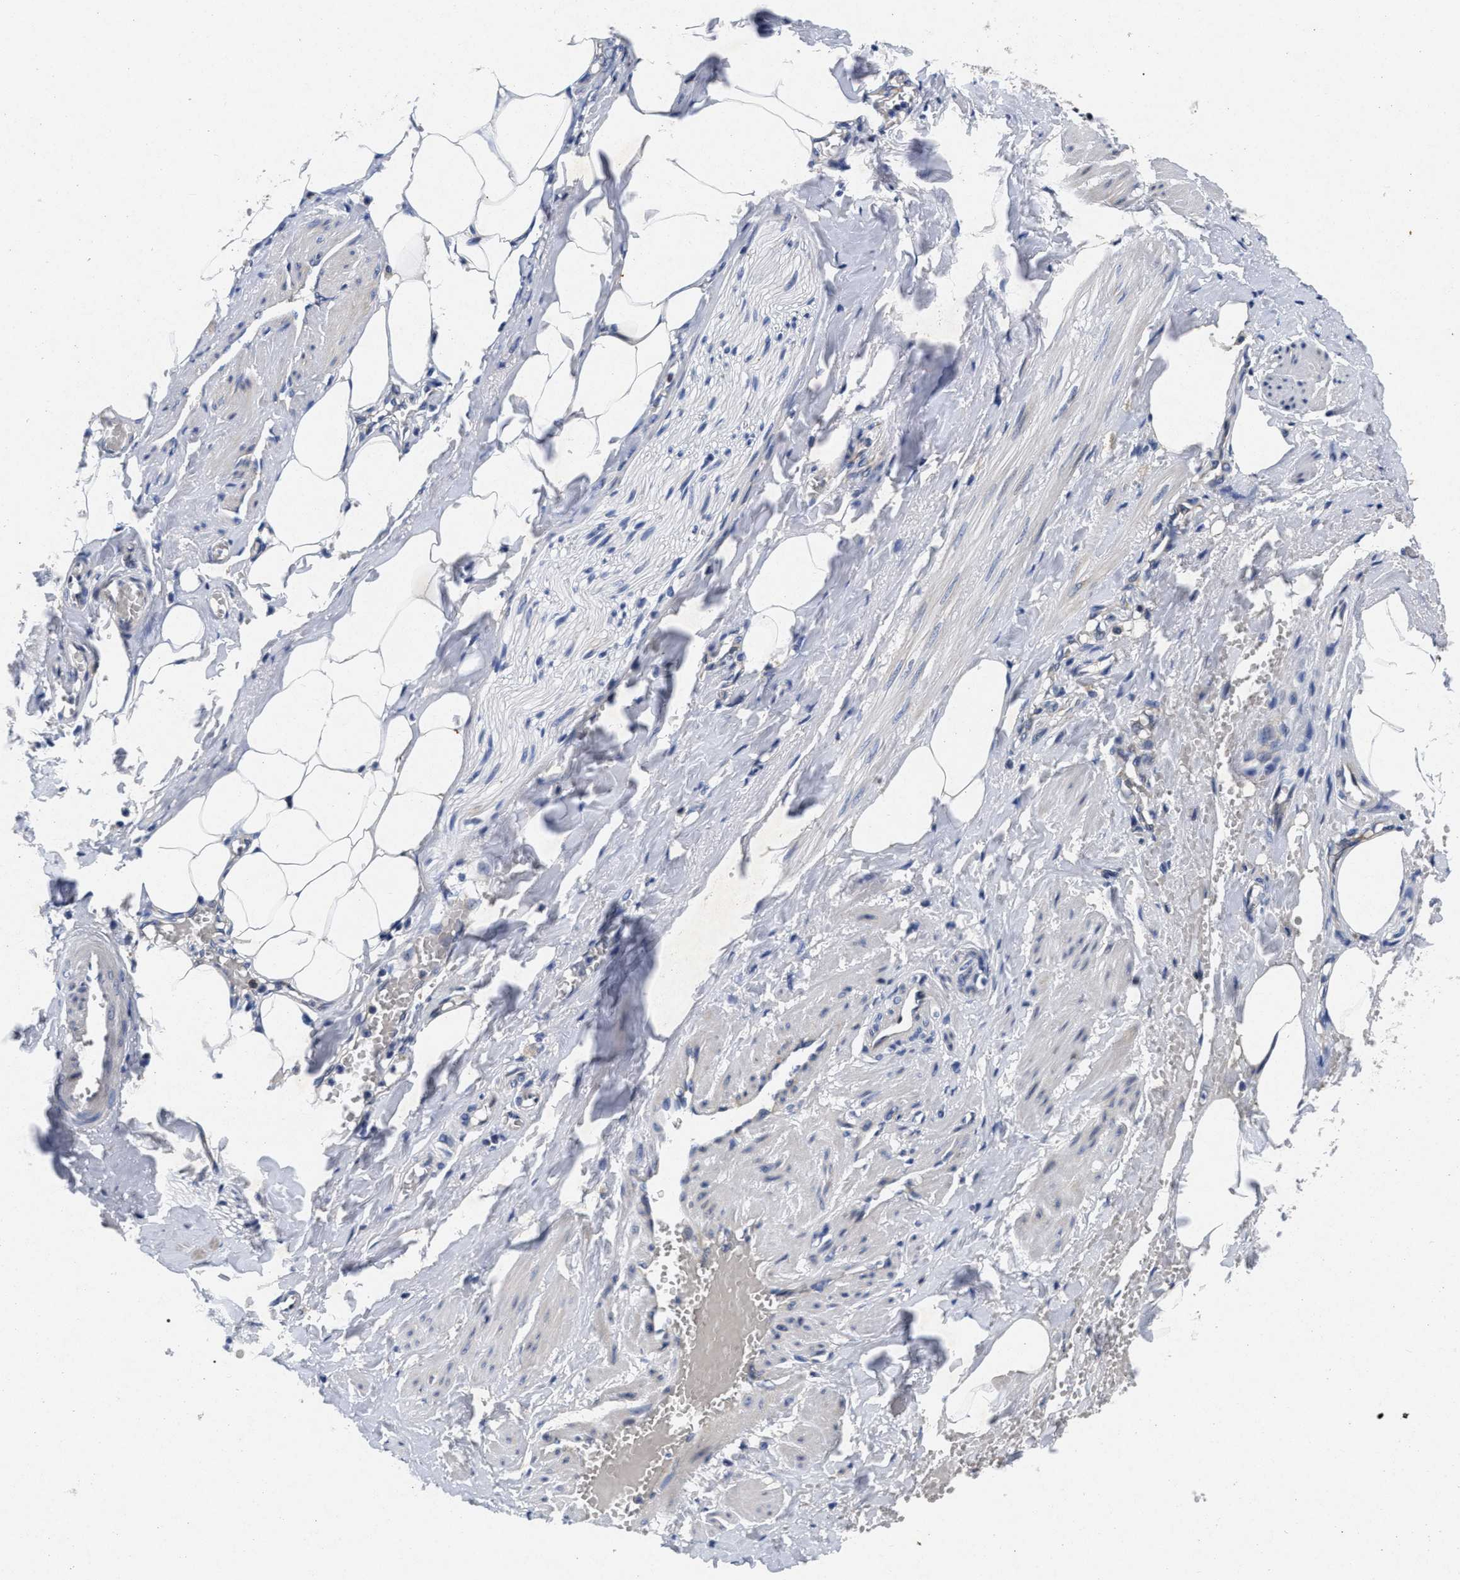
{"staining": {"intensity": "negative", "quantity": "none", "location": "none"}, "tissue": "adipose tissue", "cell_type": "Adipocytes", "image_type": "normal", "snomed": [{"axis": "morphology", "description": "Normal tissue, NOS"}, {"axis": "topography", "description": "Soft tissue"}, {"axis": "topography", "description": "Vascular tissue"}], "caption": "Immunohistochemistry (IHC) photomicrograph of benign adipose tissue: adipose tissue stained with DAB shows no significant protein expression in adipocytes. The staining is performed using DAB (3,3'-diaminobenzidine) brown chromogen with nuclei counter-stained in using hematoxylin.", "gene": "LAD1", "patient": {"sex": "female", "age": 35}}